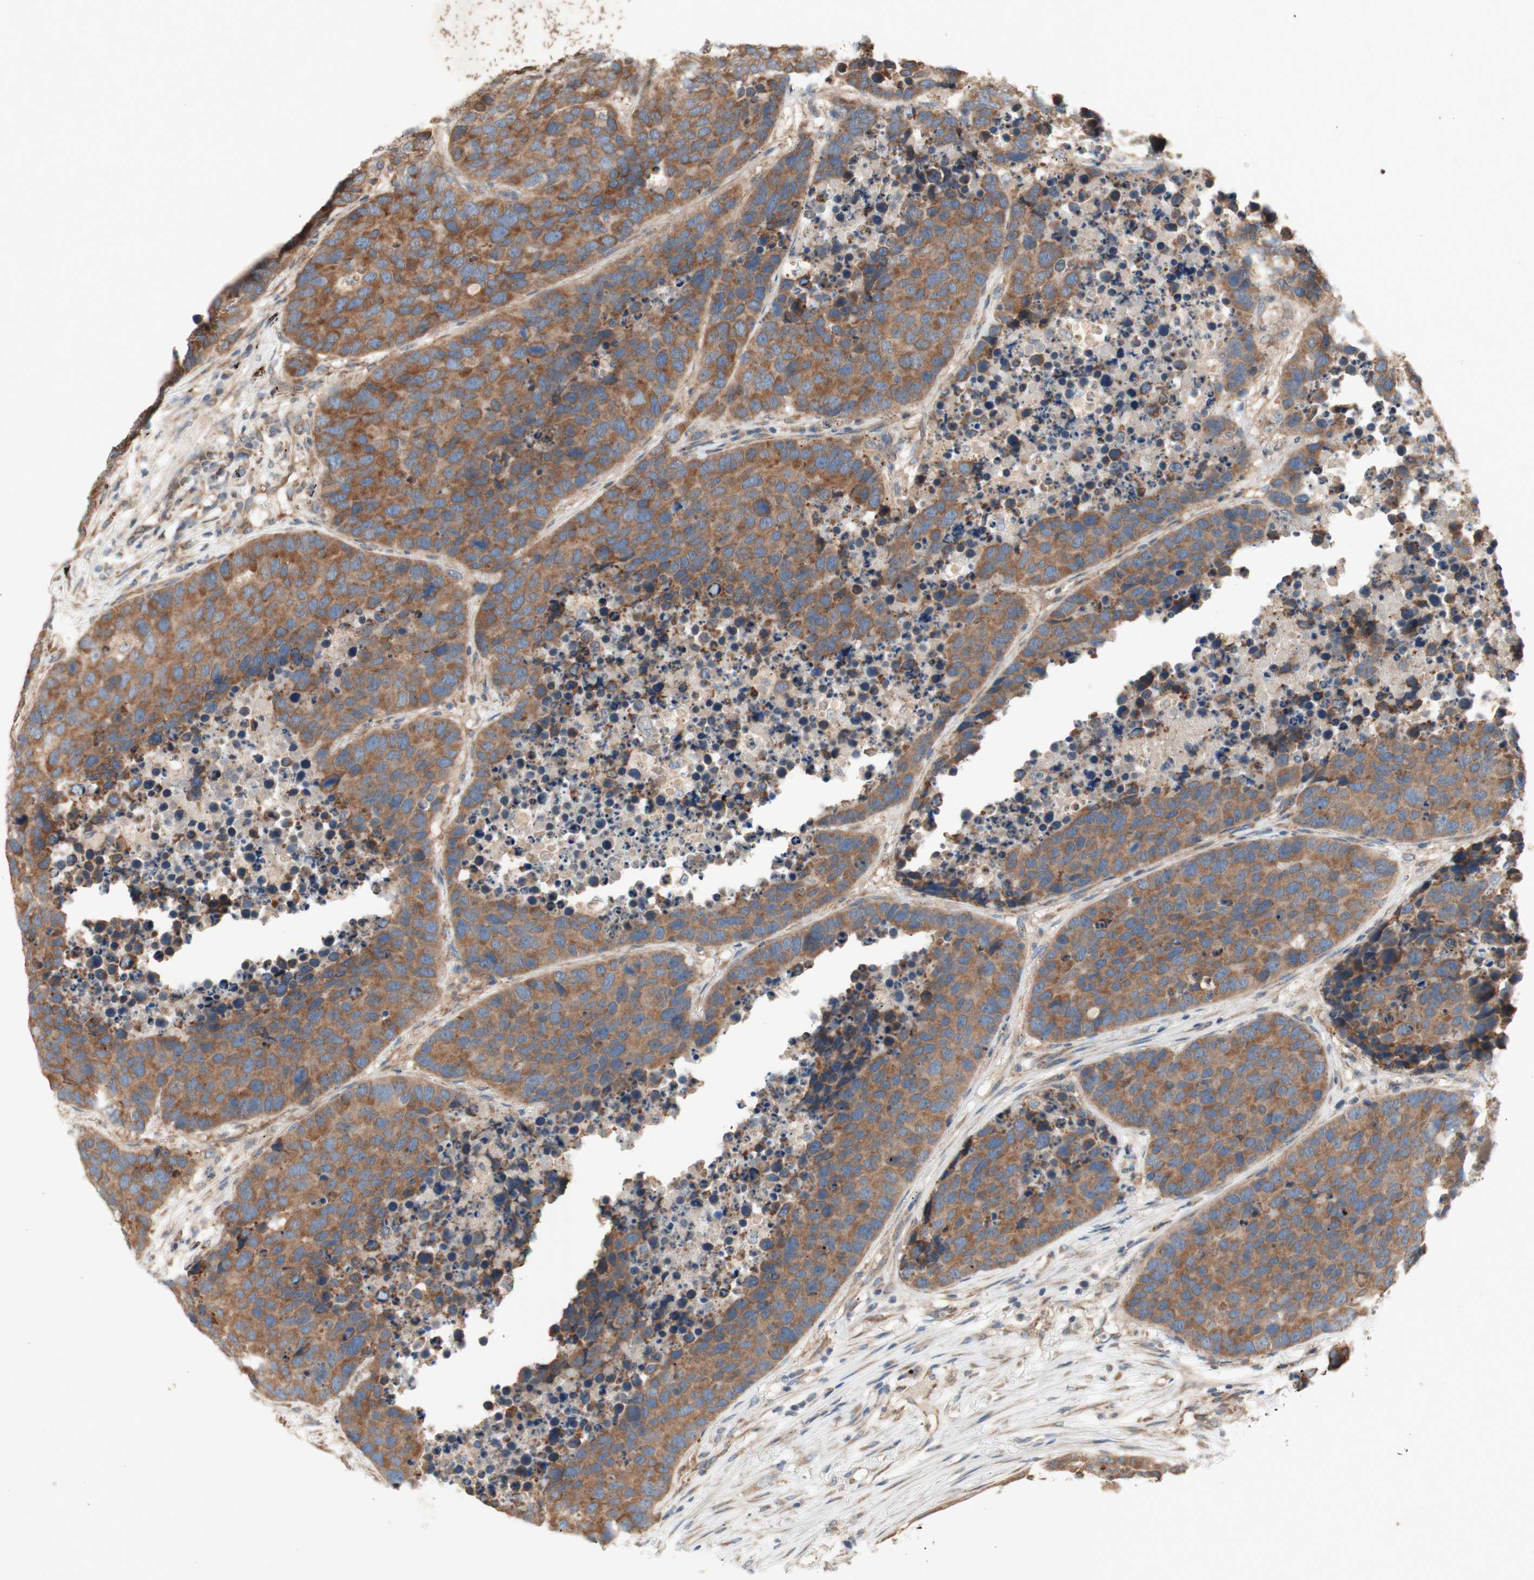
{"staining": {"intensity": "moderate", "quantity": ">75%", "location": "cytoplasmic/membranous"}, "tissue": "carcinoid", "cell_type": "Tumor cells", "image_type": "cancer", "snomed": [{"axis": "morphology", "description": "Carcinoid, malignant, NOS"}, {"axis": "topography", "description": "Lung"}], "caption": "Protein staining of carcinoid tissue shows moderate cytoplasmic/membranous expression in about >75% of tumor cells.", "gene": "SOCS2", "patient": {"sex": "male", "age": 60}}